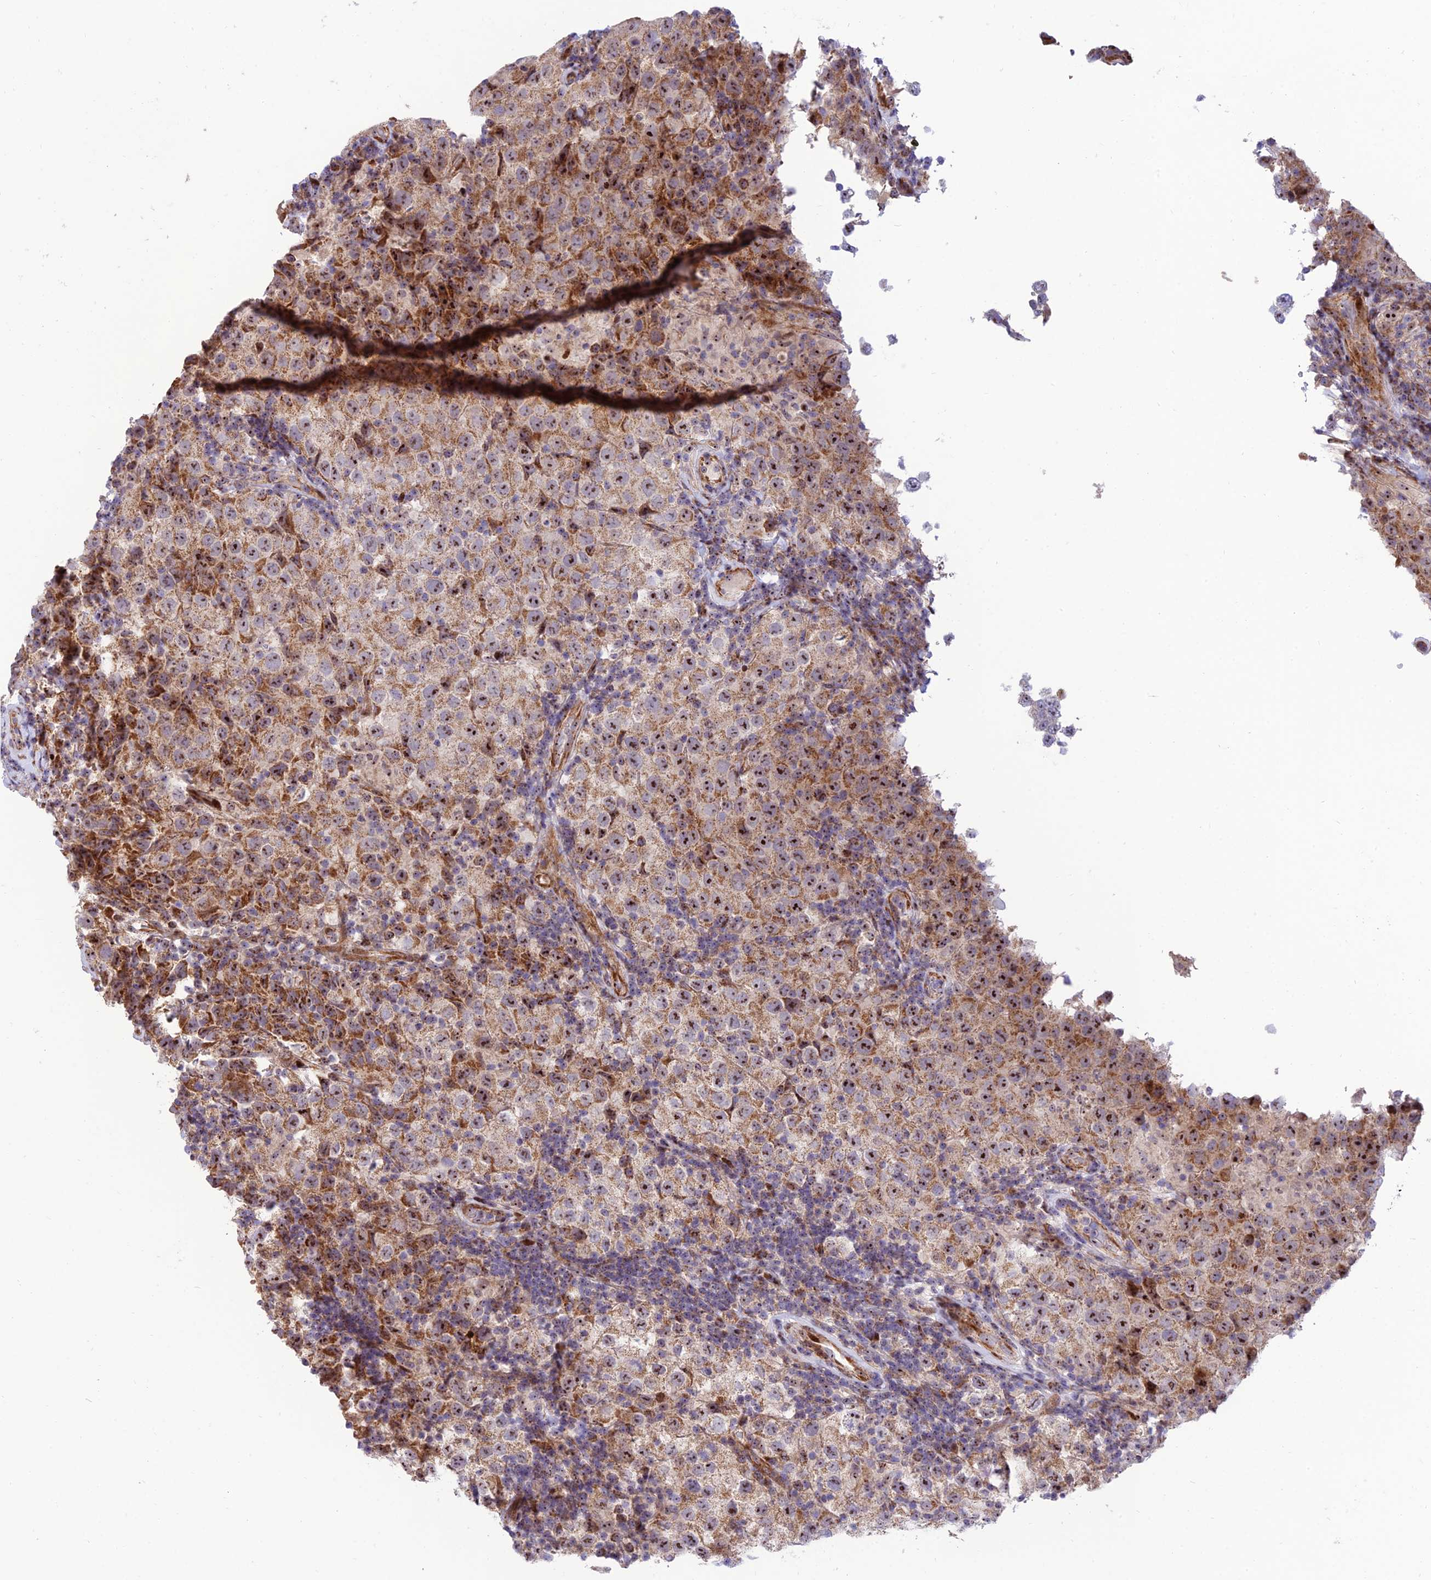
{"staining": {"intensity": "strong", "quantity": ">75%", "location": "cytoplasmic/membranous,nuclear"}, "tissue": "testis cancer", "cell_type": "Tumor cells", "image_type": "cancer", "snomed": [{"axis": "morphology", "description": "Seminoma, NOS"}, {"axis": "morphology", "description": "Carcinoma, Embryonal, NOS"}, {"axis": "topography", "description": "Testis"}], "caption": "This is a micrograph of immunohistochemistry (IHC) staining of testis embryonal carcinoma, which shows strong expression in the cytoplasmic/membranous and nuclear of tumor cells.", "gene": "KBTBD7", "patient": {"sex": "male", "age": 41}}